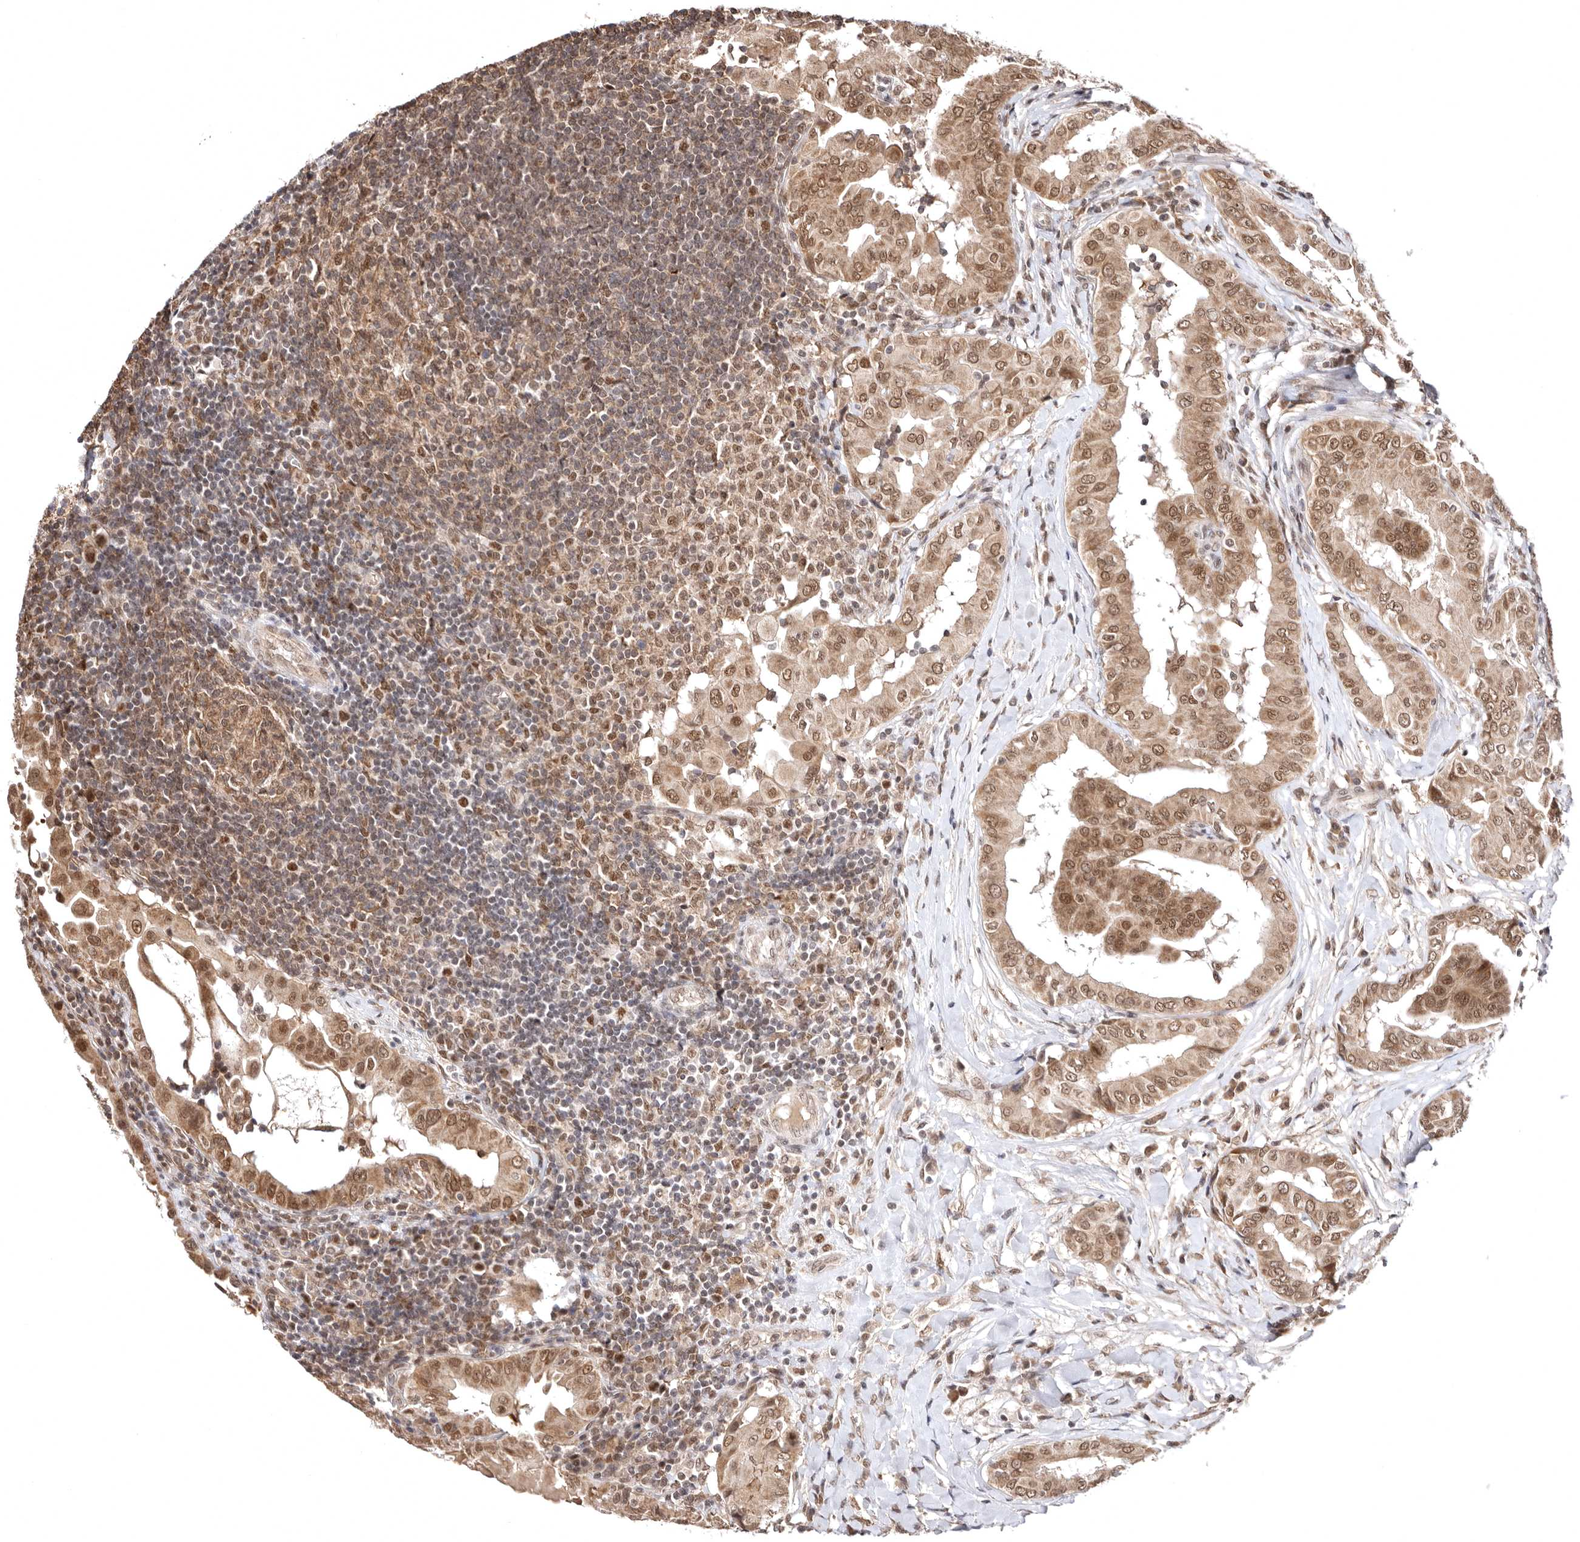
{"staining": {"intensity": "moderate", "quantity": ">75%", "location": "cytoplasmic/membranous,nuclear"}, "tissue": "thyroid cancer", "cell_type": "Tumor cells", "image_type": "cancer", "snomed": [{"axis": "morphology", "description": "Papillary adenocarcinoma, NOS"}, {"axis": "topography", "description": "Thyroid gland"}], "caption": "Tumor cells display medium levels of moderate cytoplasmic/membranous and nuclear expression in about >75% of cells in human papillary adenocarcinoma (thyroid). Using DAB (brown) and hematoxylin (blue) stains, captured at high magnification using brightfield microscopy.", "gene": "MED8", "patient": {"sex": "male", "age": 33}}